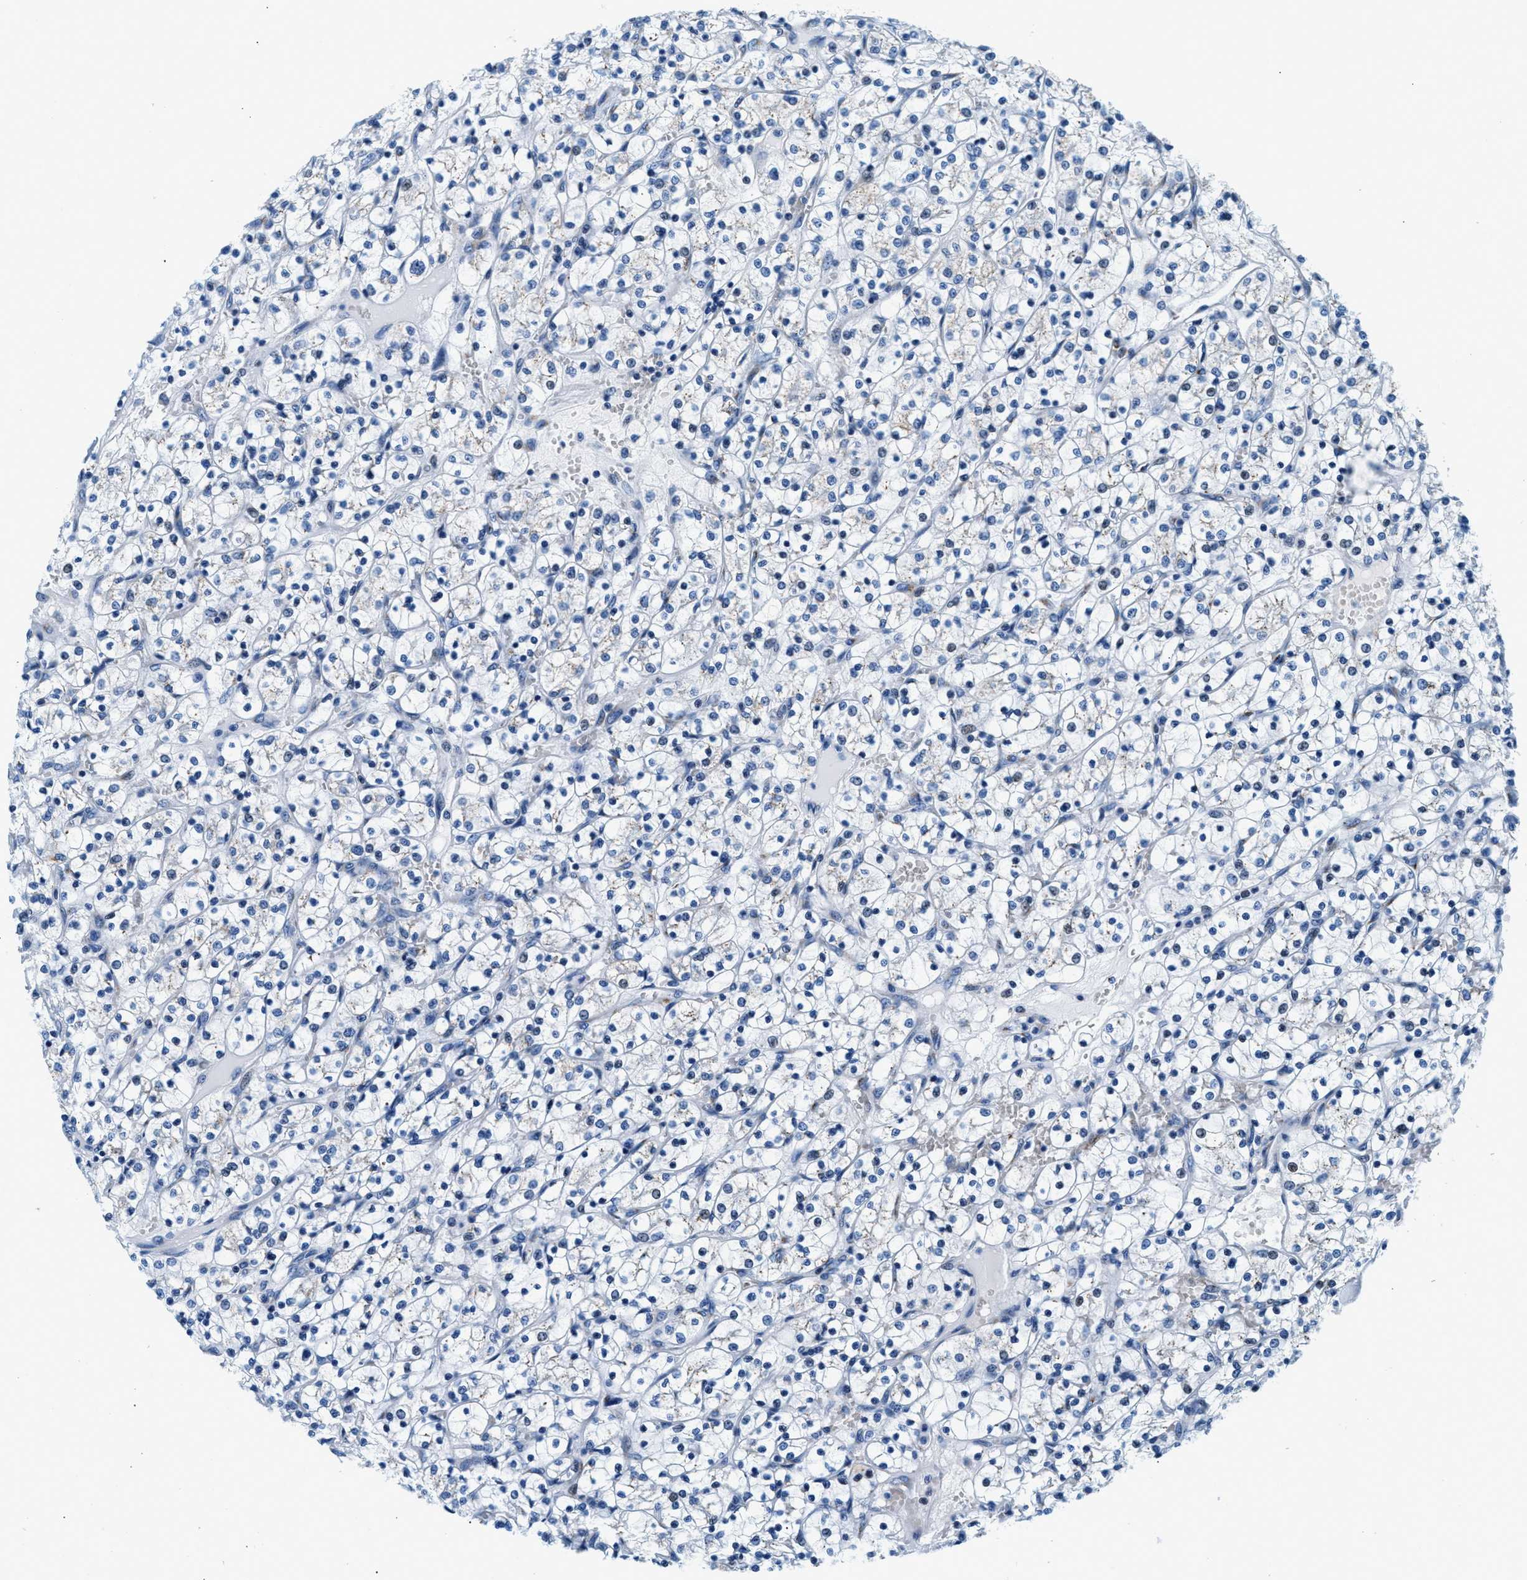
{"staining": {"intensity": "negative", "quantity": "none", "location": "none"}, "tissue": "renal cancer", "cell_type": "Tumor cells", "image_type": "cancer", "snomed": [{"axis": "morphology", "description": "Adenocarcinoma, NOS"}, {"axis": "topography", "description": "Kidney"}], "caption": "Immunohistochemistry of human renal adenocarcinoma exhibits no positivity in tumor cells.", "gene": "VPS53", "patient": {"sex": "female", "age": 69}}